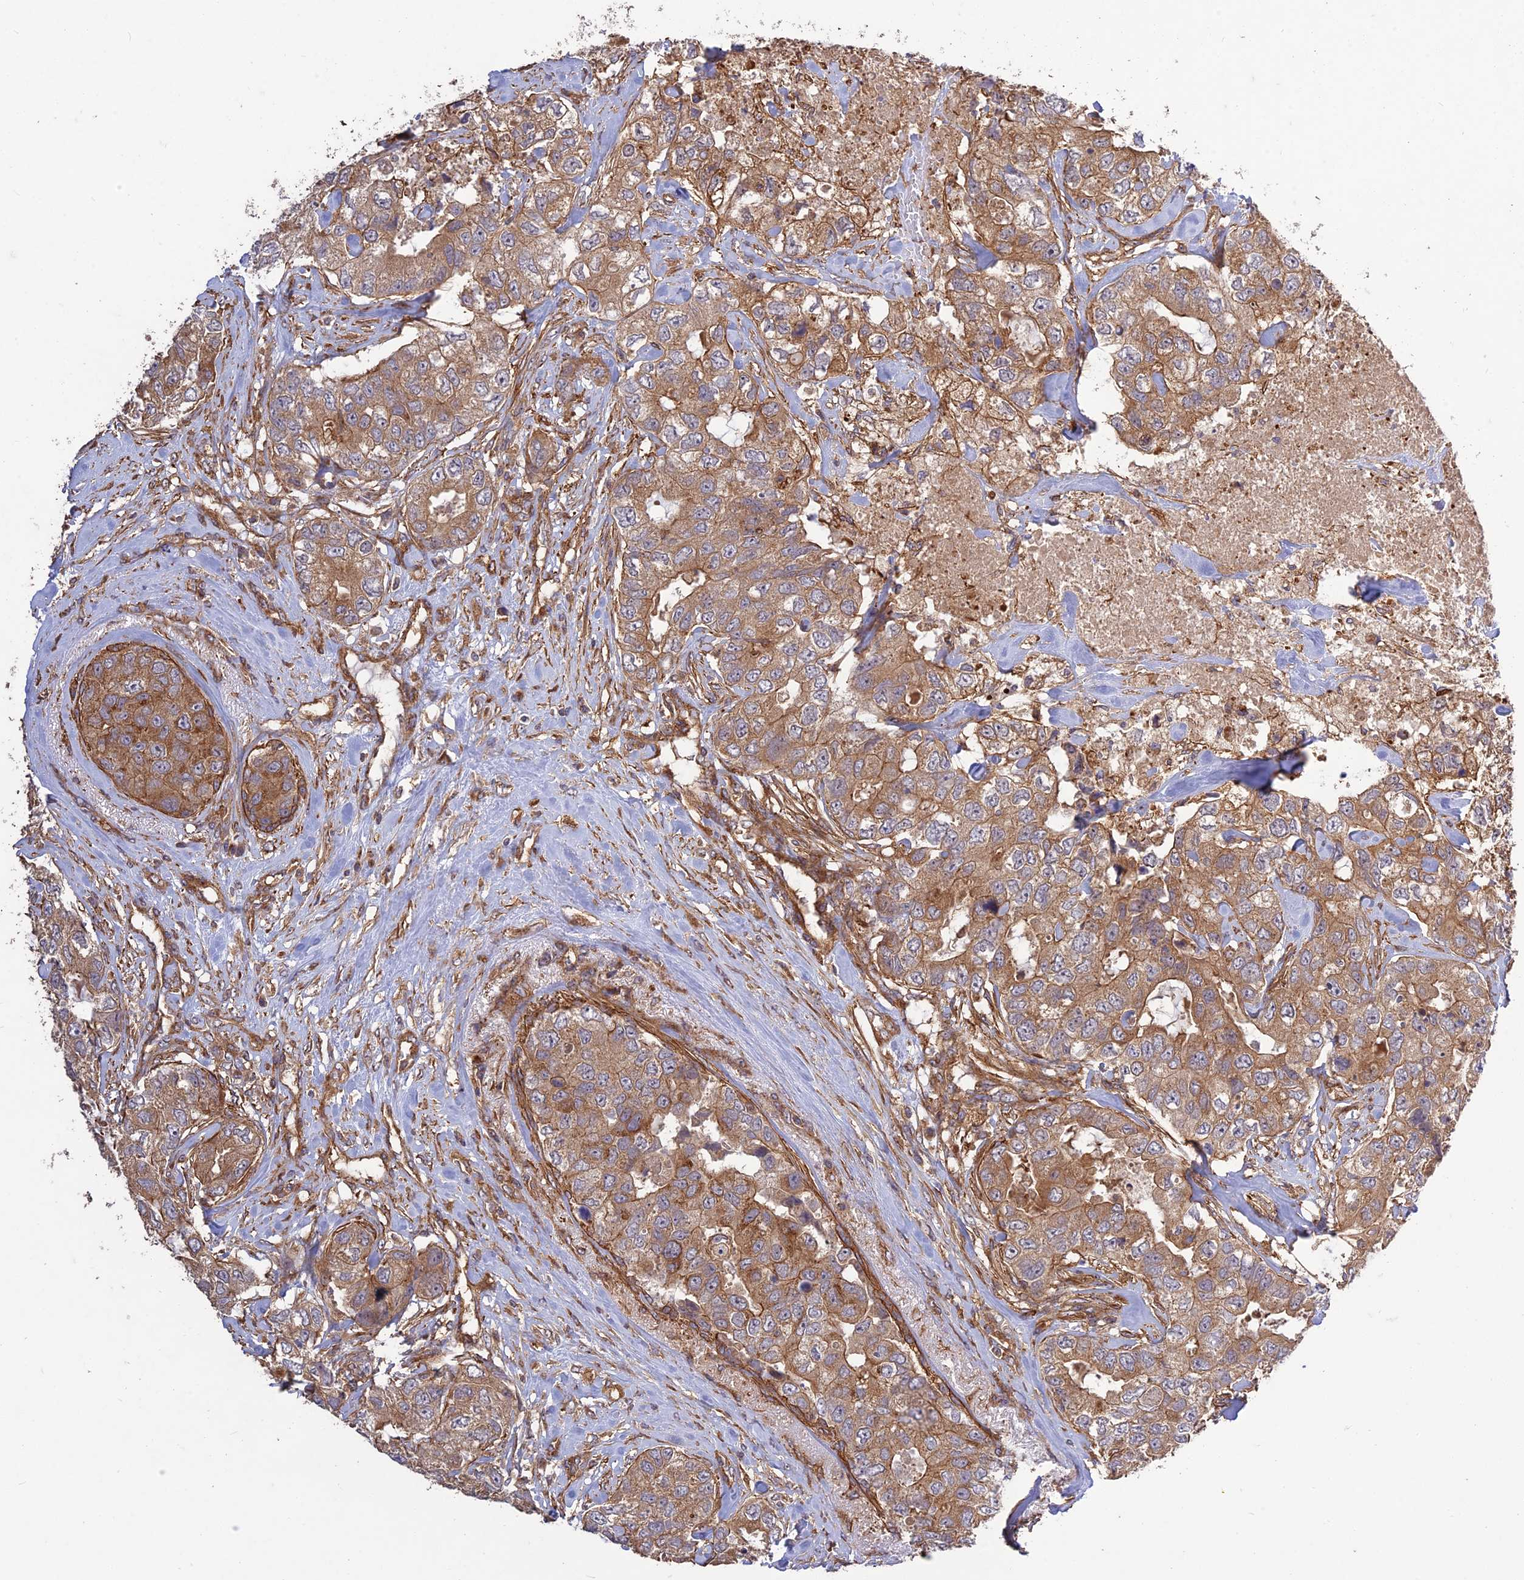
{"staining": {"intensity": "moderate", "quantity": ">75%", "location": "cytoplasmic/membranous"}, "tissue": "breast cancer", "cell_type": "Tumor cells", "image_type": "cancer", "snomed": [{"axis": "morphology", "description": "Duct carcinoma"}, {"axis": "topography", "description": "Breast"}], "caption": "The micrograph exhibits immunohistochemical staining of intraductal carcinoma (breast). There is moderate cytoplasmic/membranous positivity is appreciated in about >75% of tumor cells. Immunohistochemistry (ihc) stains the protein of interest in brown and the nuclei are stained blue.", "gene": "TMEM131L", "patient": {"sex": "female", "age": 62}}